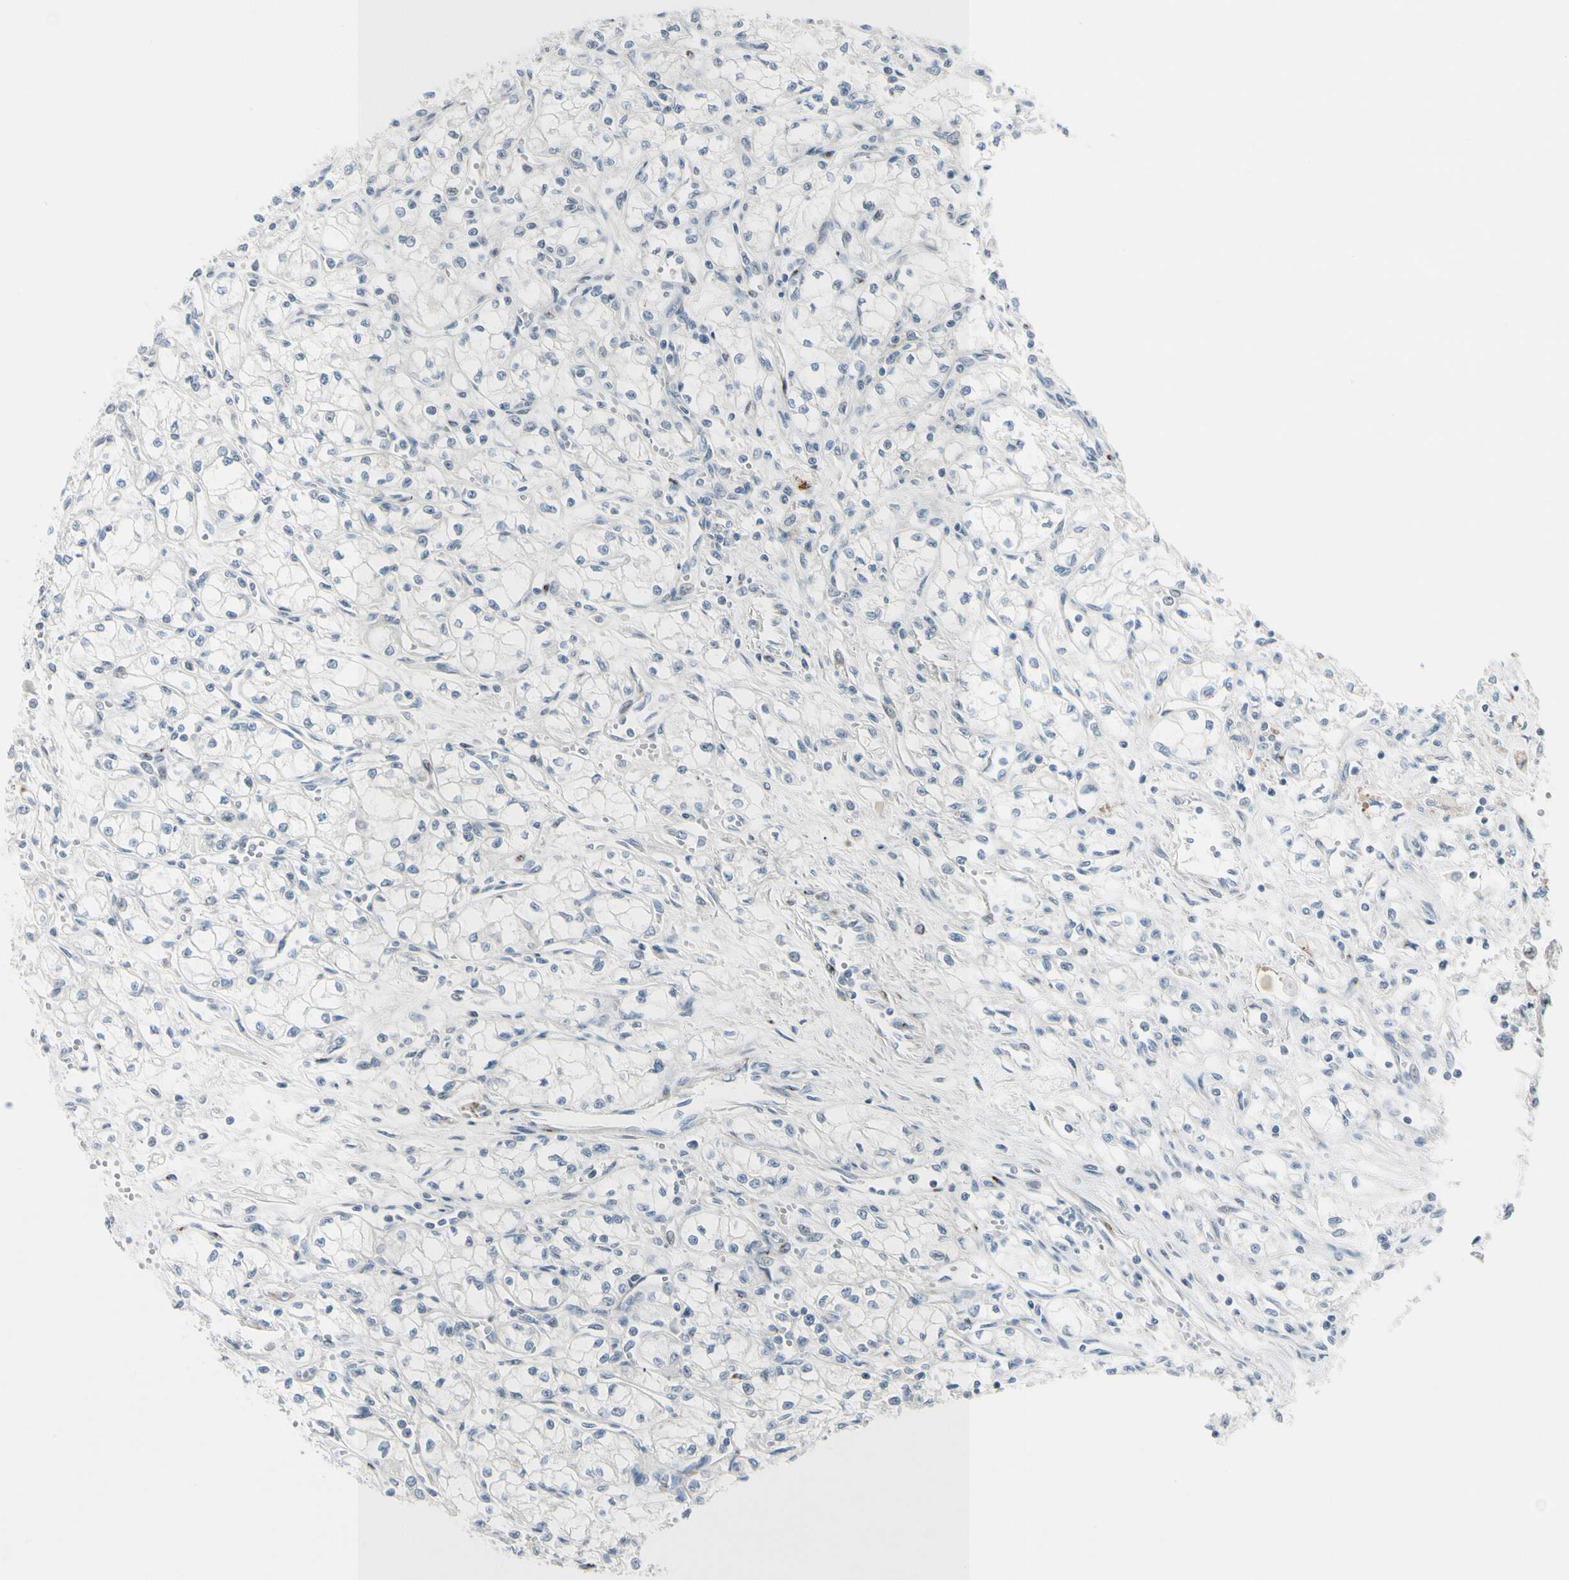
{"staining": {"intensity": "negative", "quantity": "none", "location": "none"}, "tissue": "renal cancer", "cell_type": "Tumor cells", "image_type": "cancer", "snomed": [{"axis": "morphology", "description": "Normal tissue, NOS"}, {"axis": "morphology", "description": "Adenocarcinoma, NOS"}, {"axis": "topography", "description": "Kidney"}], "caption": "IHC of adenocarcinoma (renal) exhibits no positivity in tumor cells.", "gene": "B4GALNT1", "patient": {"sex": "male", "age": 59}}